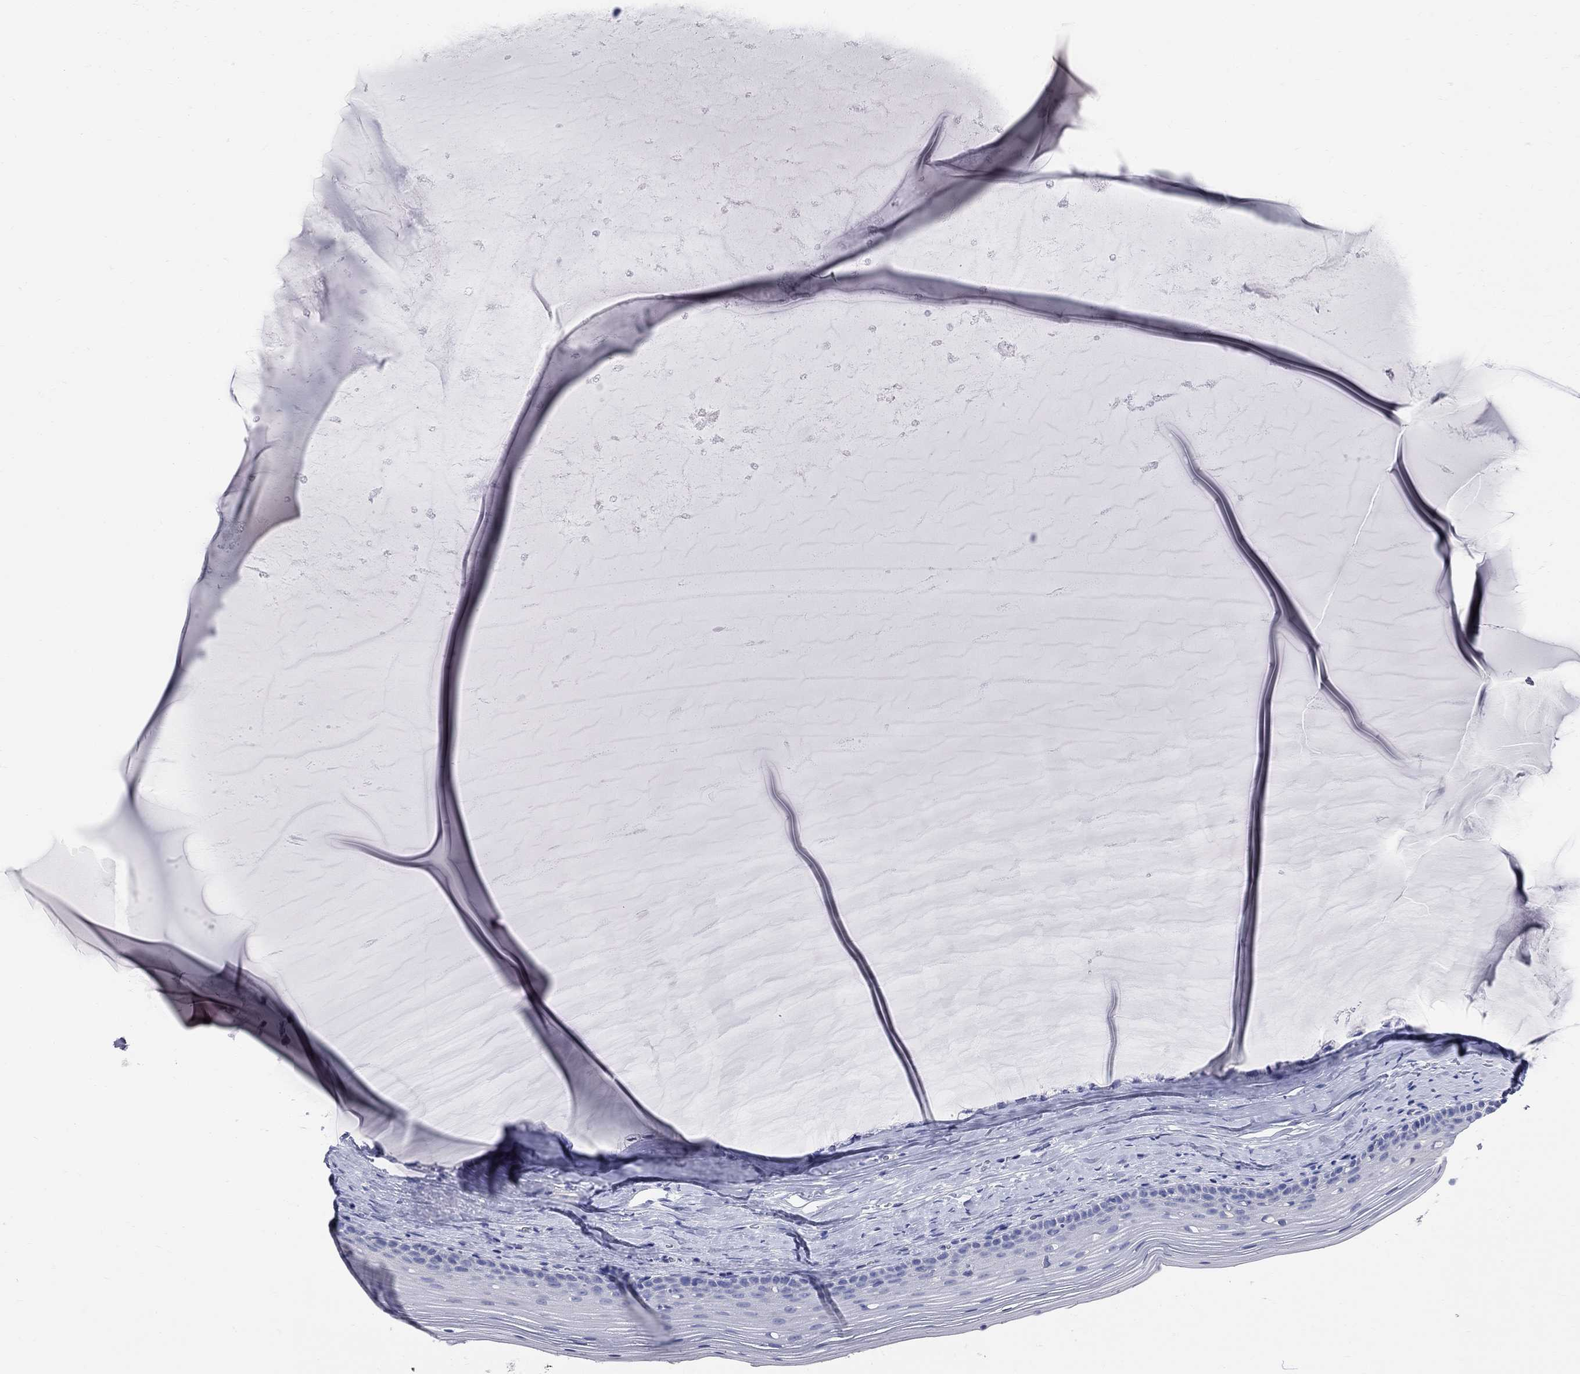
{"staining": {"intensity": "negative", "quantity": "none", "location": "none"}, "tissue": "cervix", "cell_type": "Glandular cells", "image_type": "normal", "snomed": [{"axis": "morphology", "description": "Normal tissue, NOS"}, {"axis": "topography", "description": "Cervix"}], "caption": "Immunohistochemistry (IHC) of benign cervix exhibits no positivity in glandular cells. The staining is performed using DAB (3,3'-diaminobenzidine) brown chromogen with nuclei counter-stained in using hematoxylin.", "gene": "AOX1", "patient": {"sex": "female", "age": 40}}